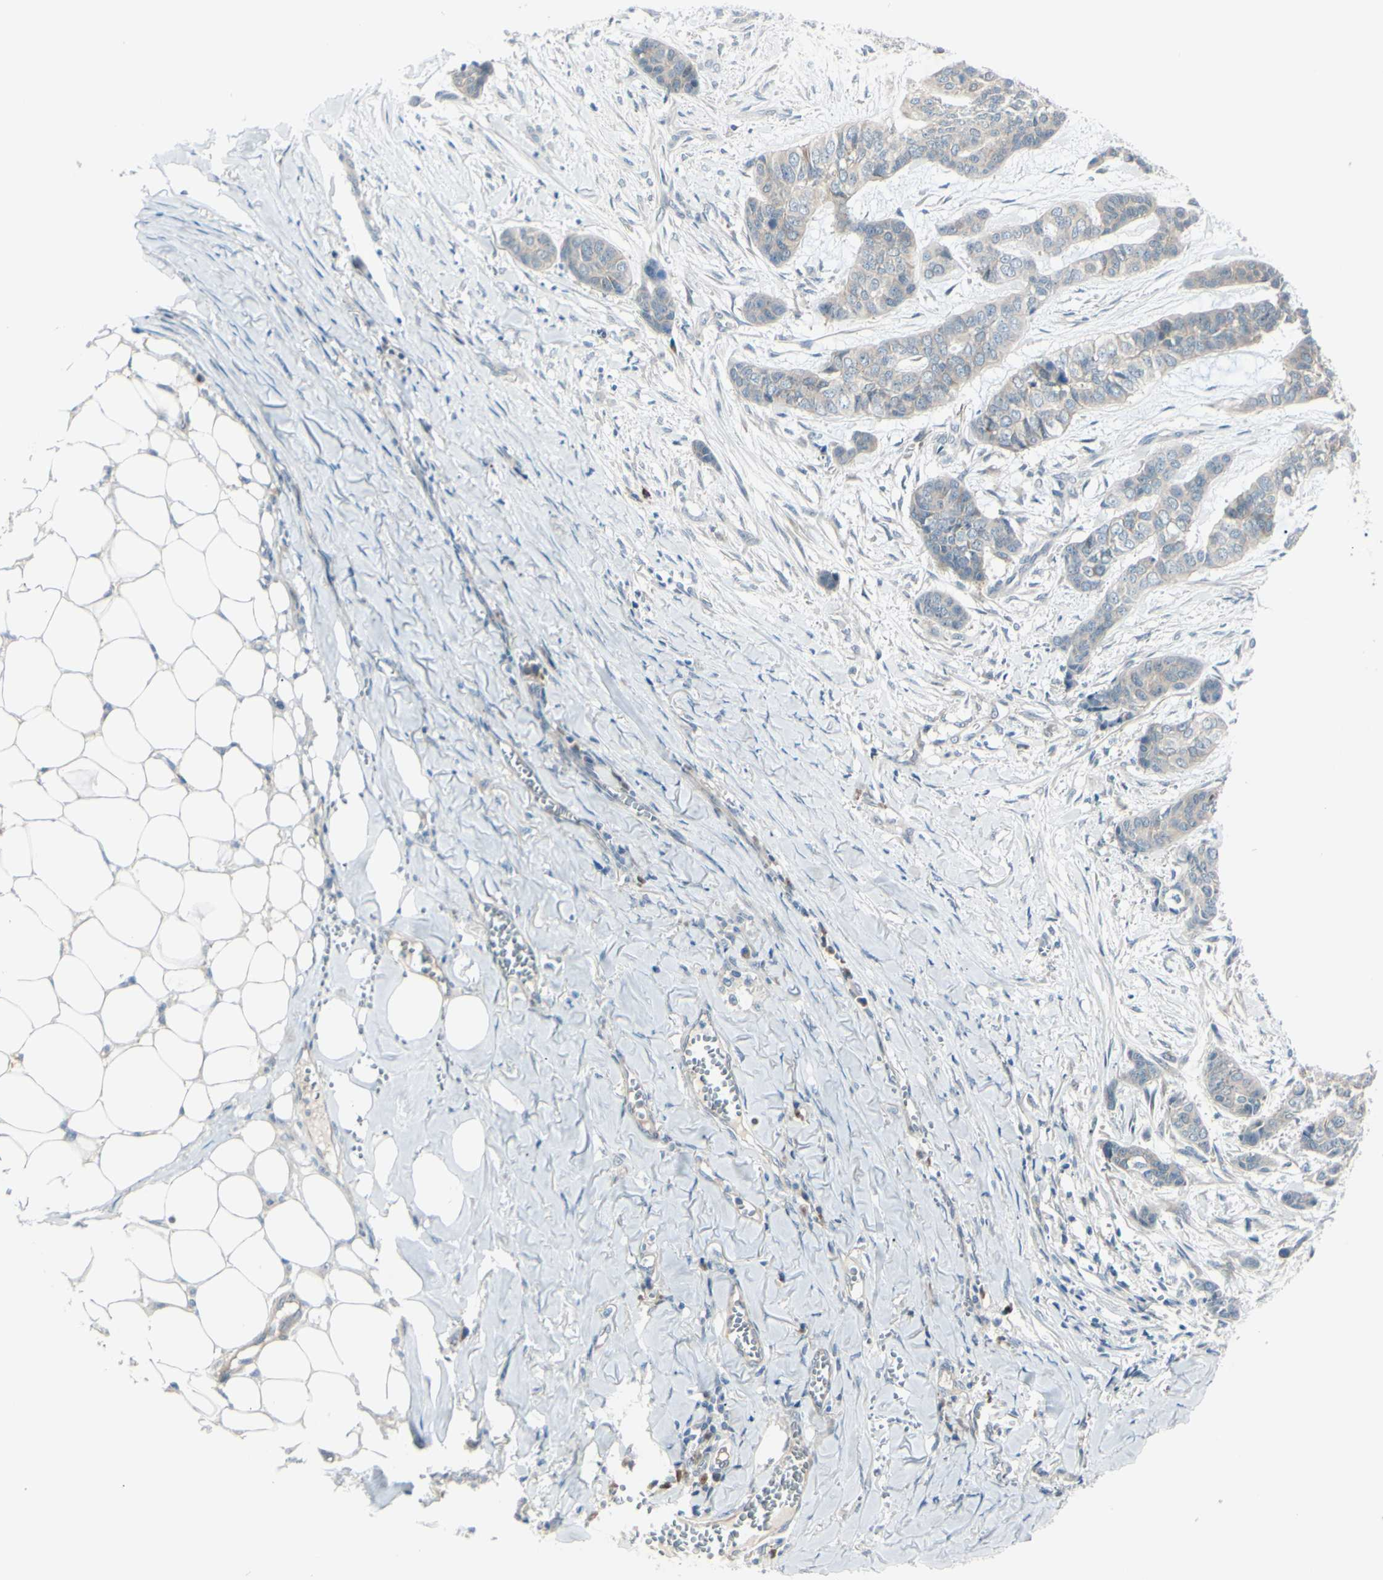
{"staining": {"intensity": "weak", "quantity": ">75%", "location": "cytoplasmic/membranous"}, "tissue": "skin cancer", "cell_type": "Tumor cells", "image_type": "cancer", "snomed": [{"axis": "morphology", "description": "Basal cell carcinoma"}, {"axis": "topography", "description": "Skin"}], "caption": "Weak cytoplasmic/membranous positivity for a protein is identified in about >75% of tumor cells of basal cell carcinoma (skin) using immunohistochemistry.", "gene": "LRRK1", "patient": {"sex": "female", "age": 64}}